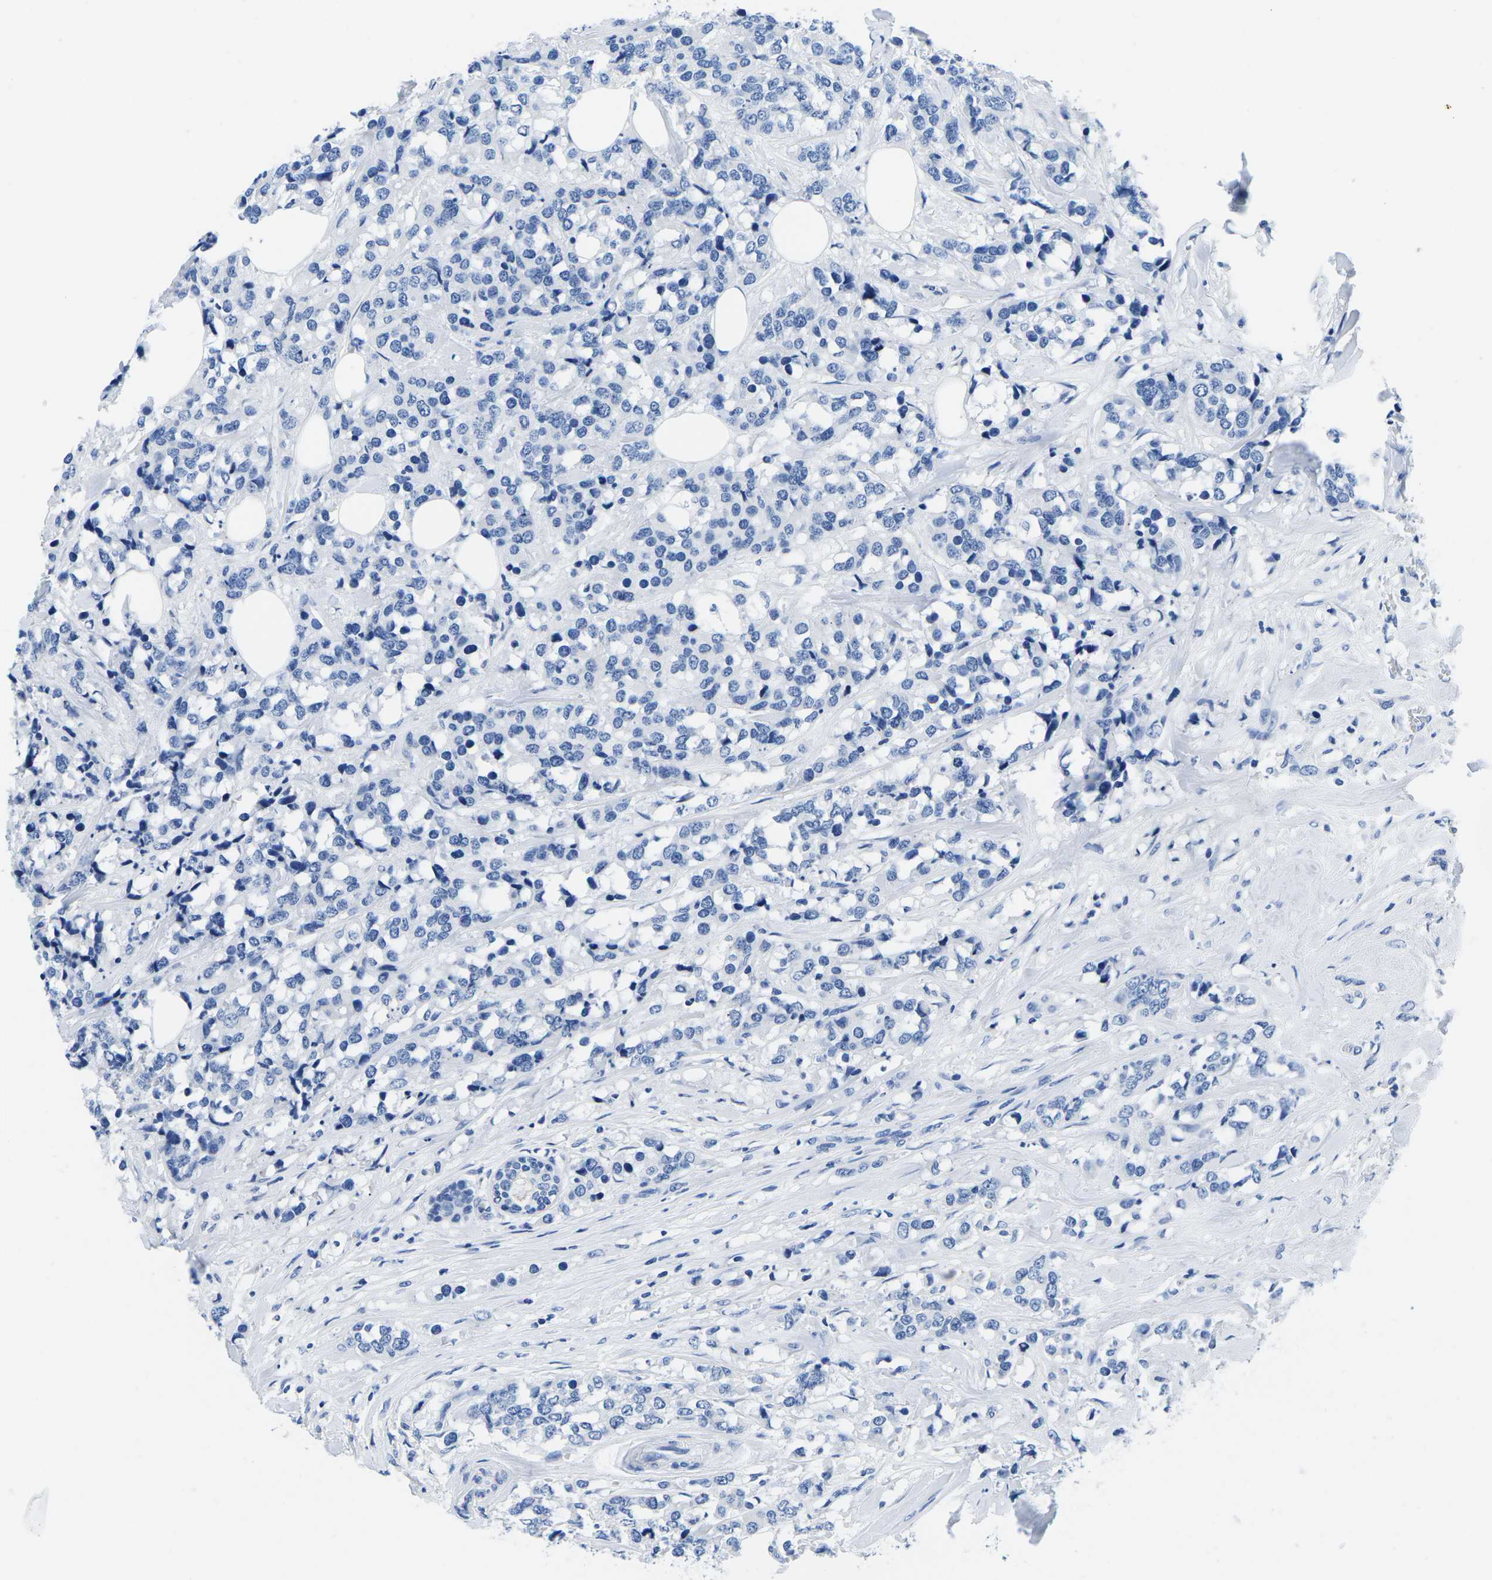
{"staining": {"intensity": "negative", "quantity": "none", "location": "none"}, "tissue": "breast cancer", "cell_type": "Tumor cells", "image_type": "cancer", "snomed": [{"axis": "morphology", "description": "Lobular carcinoma"}, {"axis": "topography", "description": "Breast"}], "caption": "Tumor cells are negative for protein expression in human breast cancer.", "gene": "CYP1A2", "patient": {"sex": "female", "age": 59}}